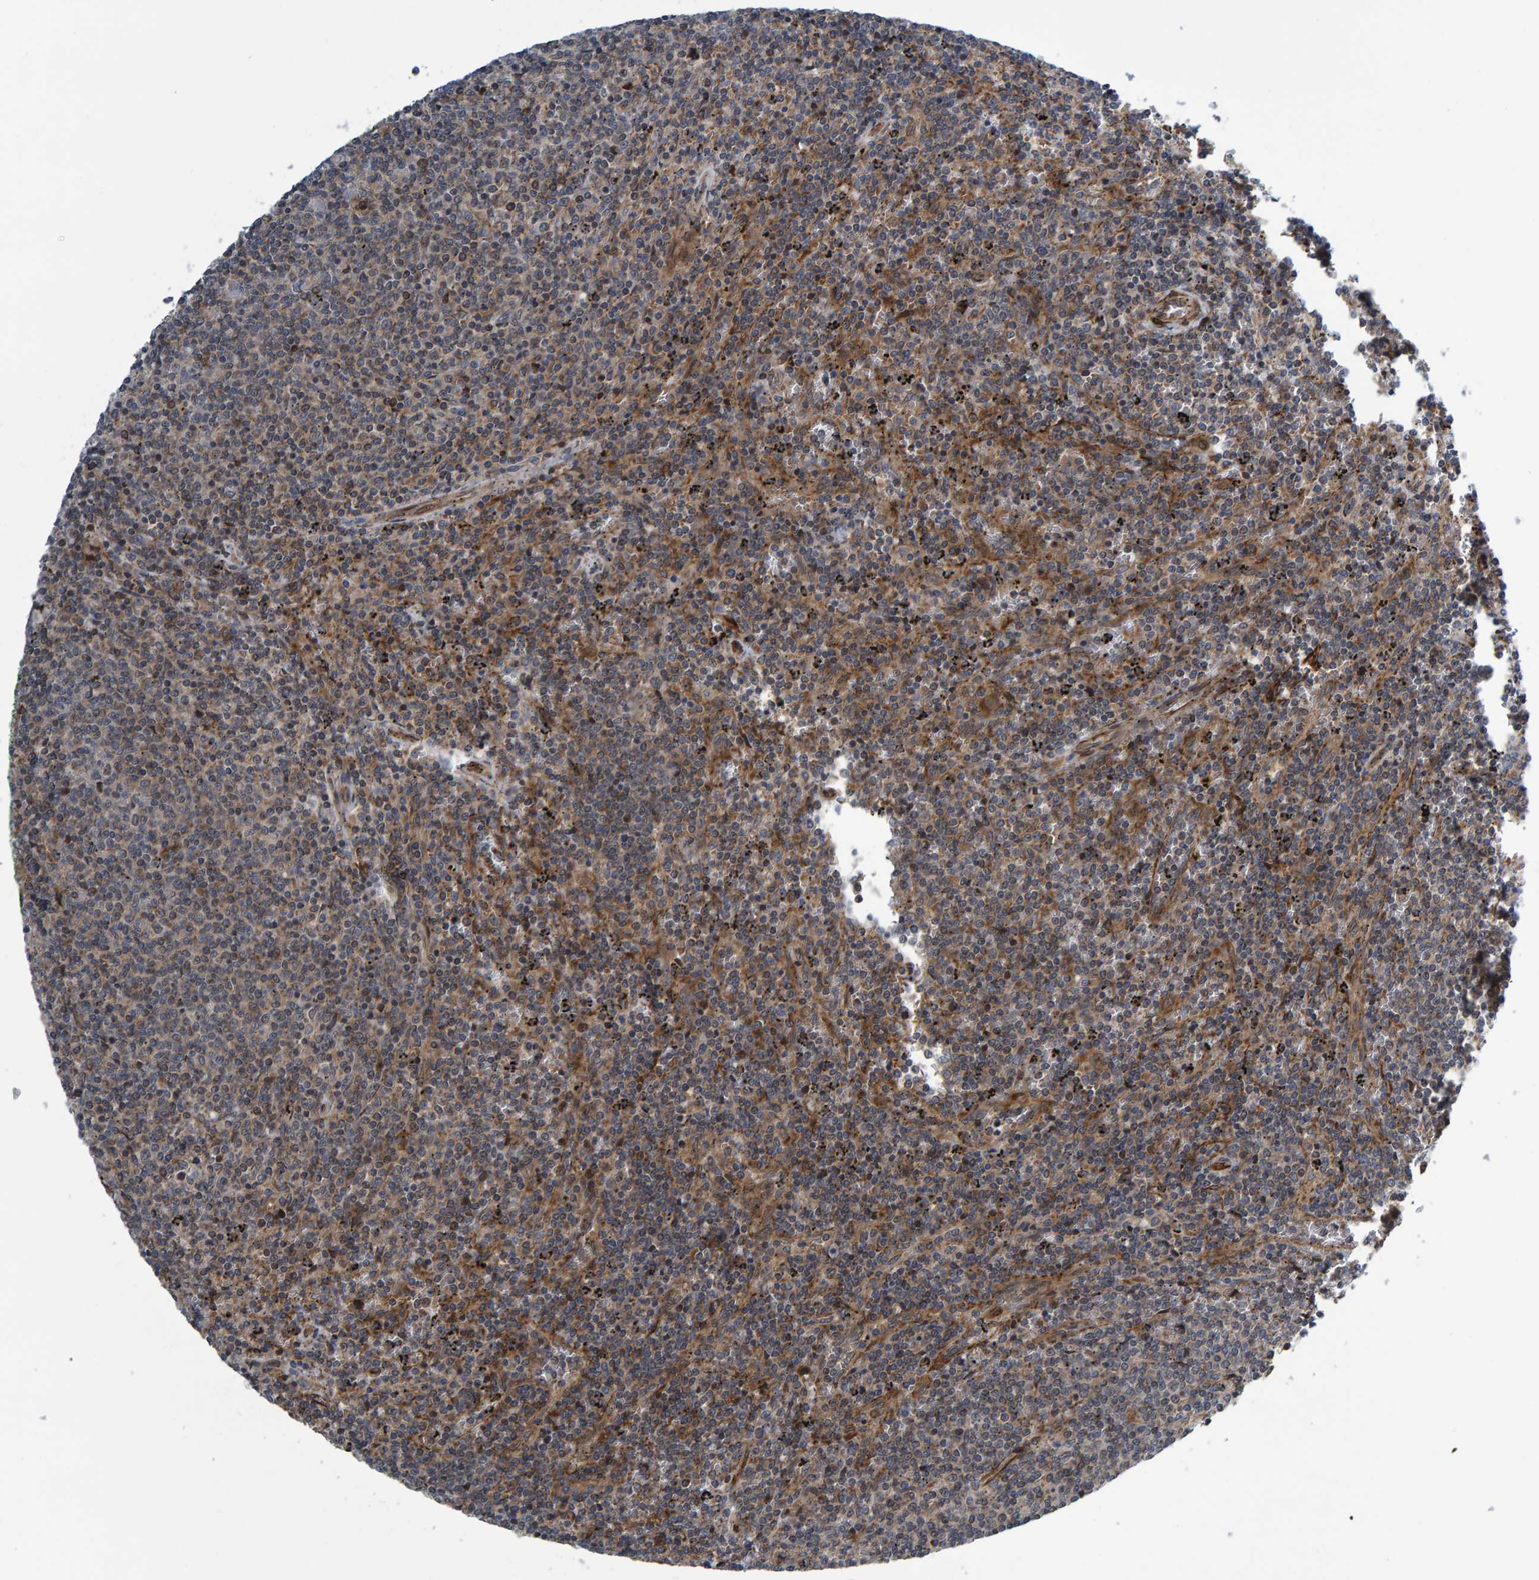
{"staining": {"intensity": "weak", "quantity": "<25%", "location": "cytoplasmic/membranous"}, "tissue": "lymphoma", "cell_type": "Tumor cells", "image_type": "cancer", "snomed": [{"axis": "morphology", "description": "Malignant lymphoma, non-Hodgkin's type, Low grade"}, {"axis": "topography", "description": "Spleen"}], "caption": "This is an immunohistochemistry (IHC) photomicrograph of human malignant lymphoma, non-Hodgkin's type (low-grade). There is no positivity in tumor cells.", "gene": "ATP6V1H", "patient": {"sex": "female", "age": 50}}